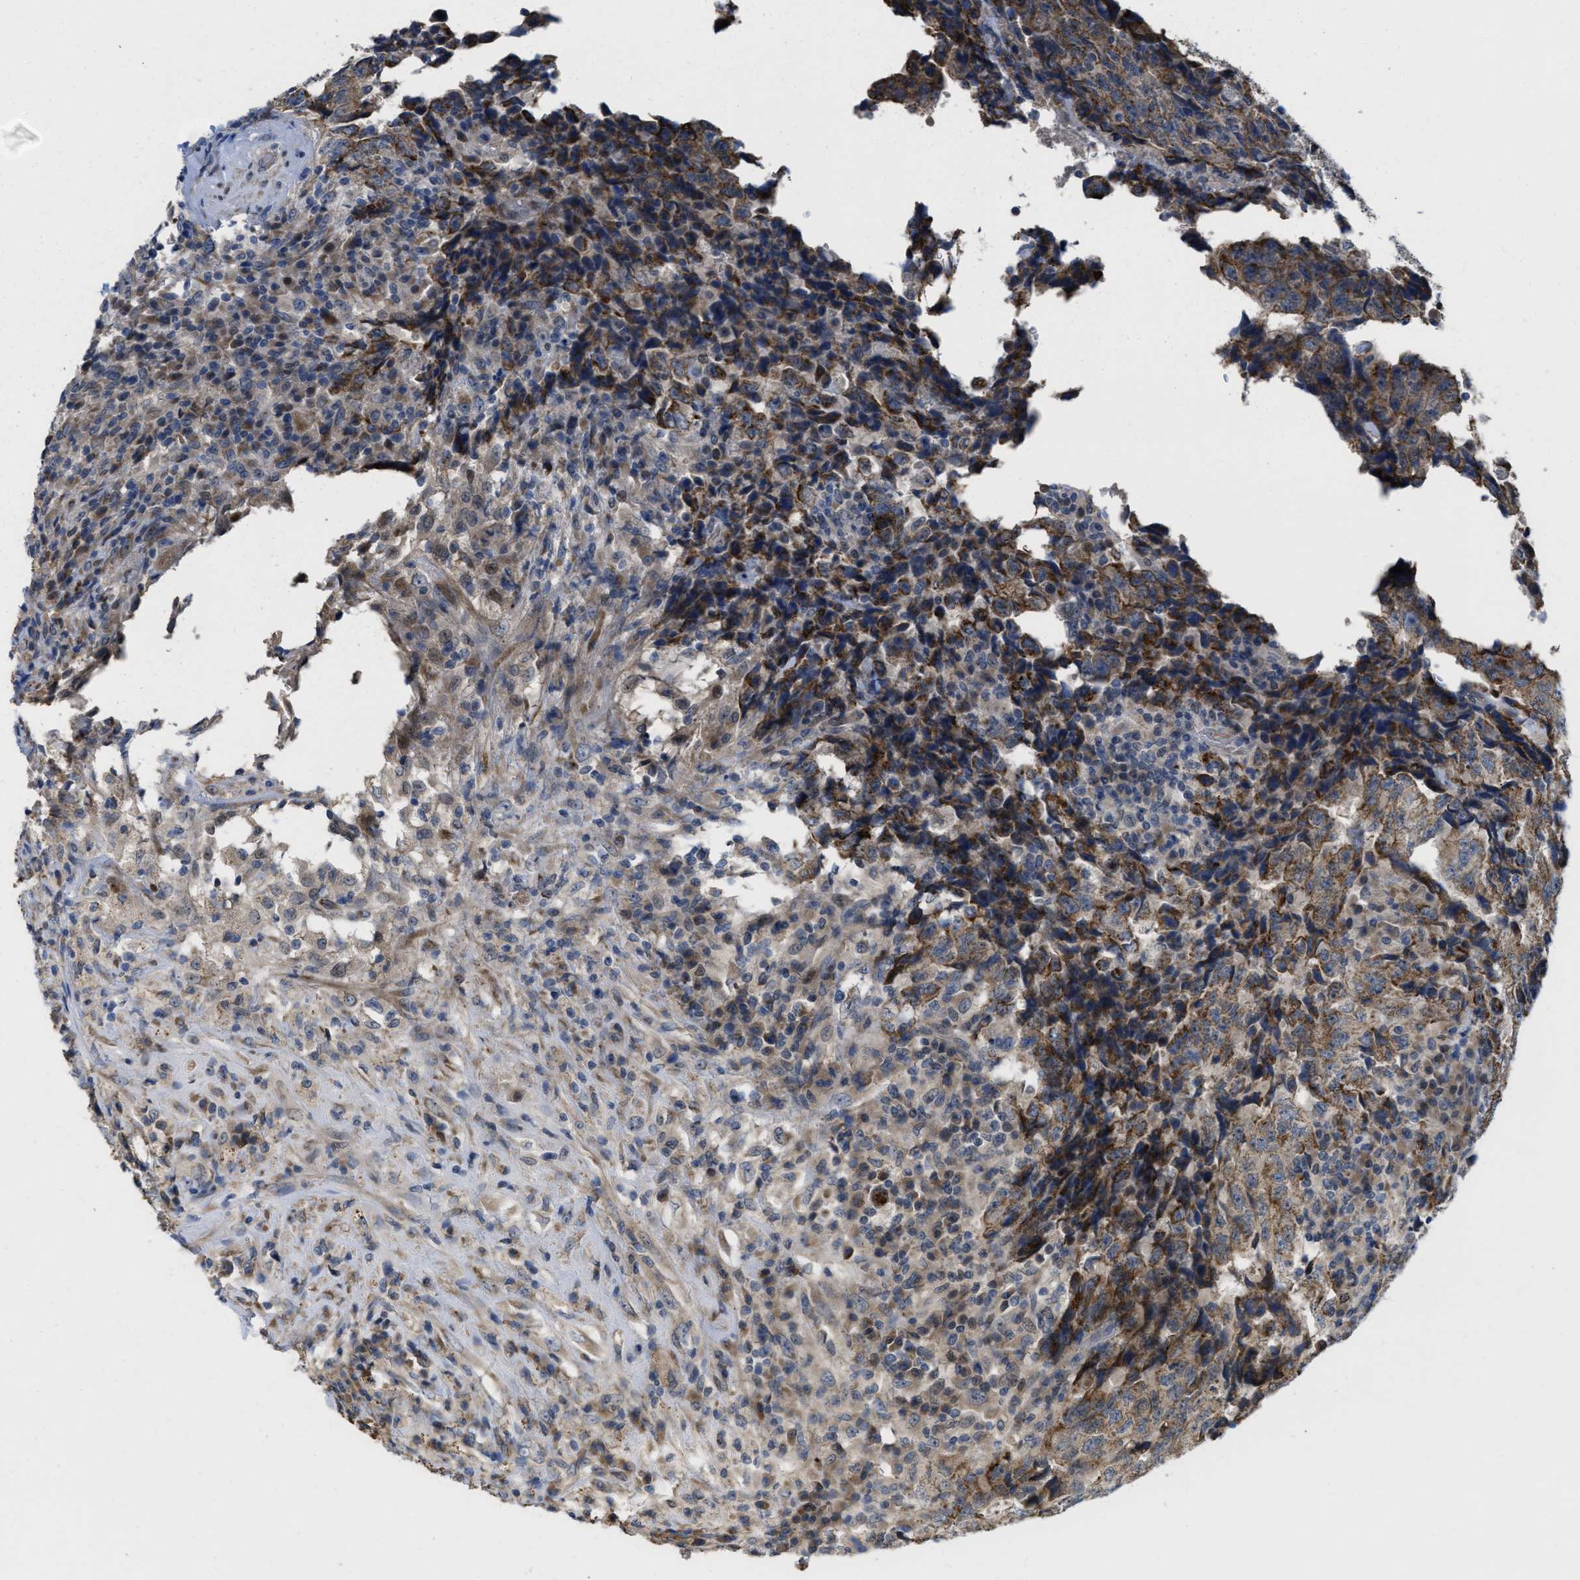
{"staining": {"intensity": "strong", "quantity": "25%-75%", "location": "cytoplasmic/membranous"}, "tissue": "testis cancer", "cell_type": "Tumor cells", "image_type": "cancer", "snomed": [{"axis": "morphology", "description": "Necrosis, NOS"}, {"axis": "morphology", "description": "Carcinoma, Embryonal, NOS"}, {"axis": "topography", "description": "Testis"}], "caption": "Embryonal carcinoma (testis) was stained to show a protein in brown. There is high levels of strong cytoplasmic/membranous expression in approximately 25%-75% of tumor cells.", "gene": "CDPF1", "patient": {"sex": "male", "age": 19}}